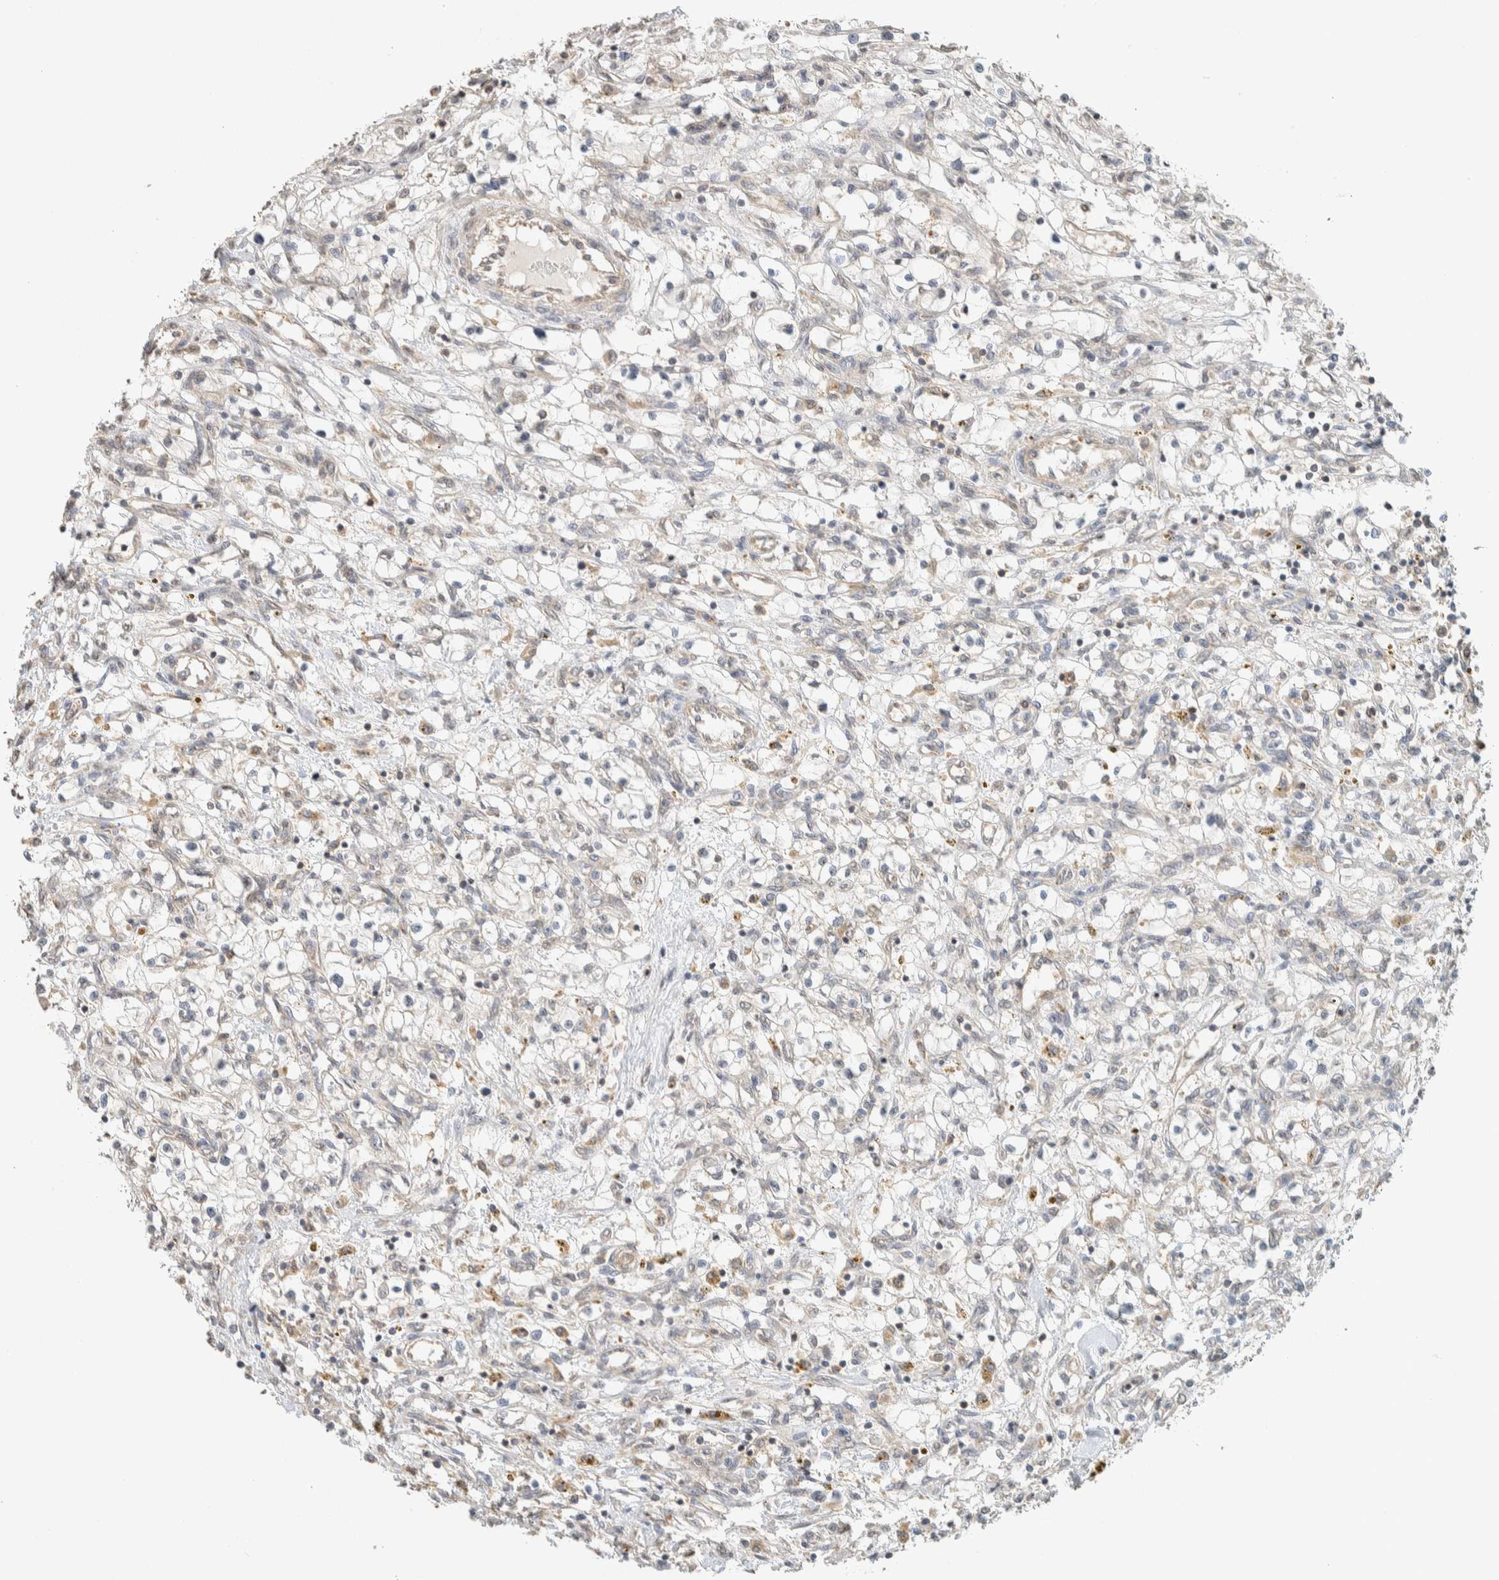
{"staining": {"intensity": "negative", "quantity": "none", "location": "none"}, "tissue": "renal cancer", "cell_type": "Tumor cells", "image_type": "cancer", "snomed": [{"axis": "morphology", "description": "Adenocarcinoma, NOS"}, {"axis": "topography", "description": "Kidney"}], "caption": "Immunohistochemical staining of human renal adenocarcinoma exhibits no significant staining in tumor cells.", "gene": "PDE7B", "patient": {"sex": "male", "age": 68}}